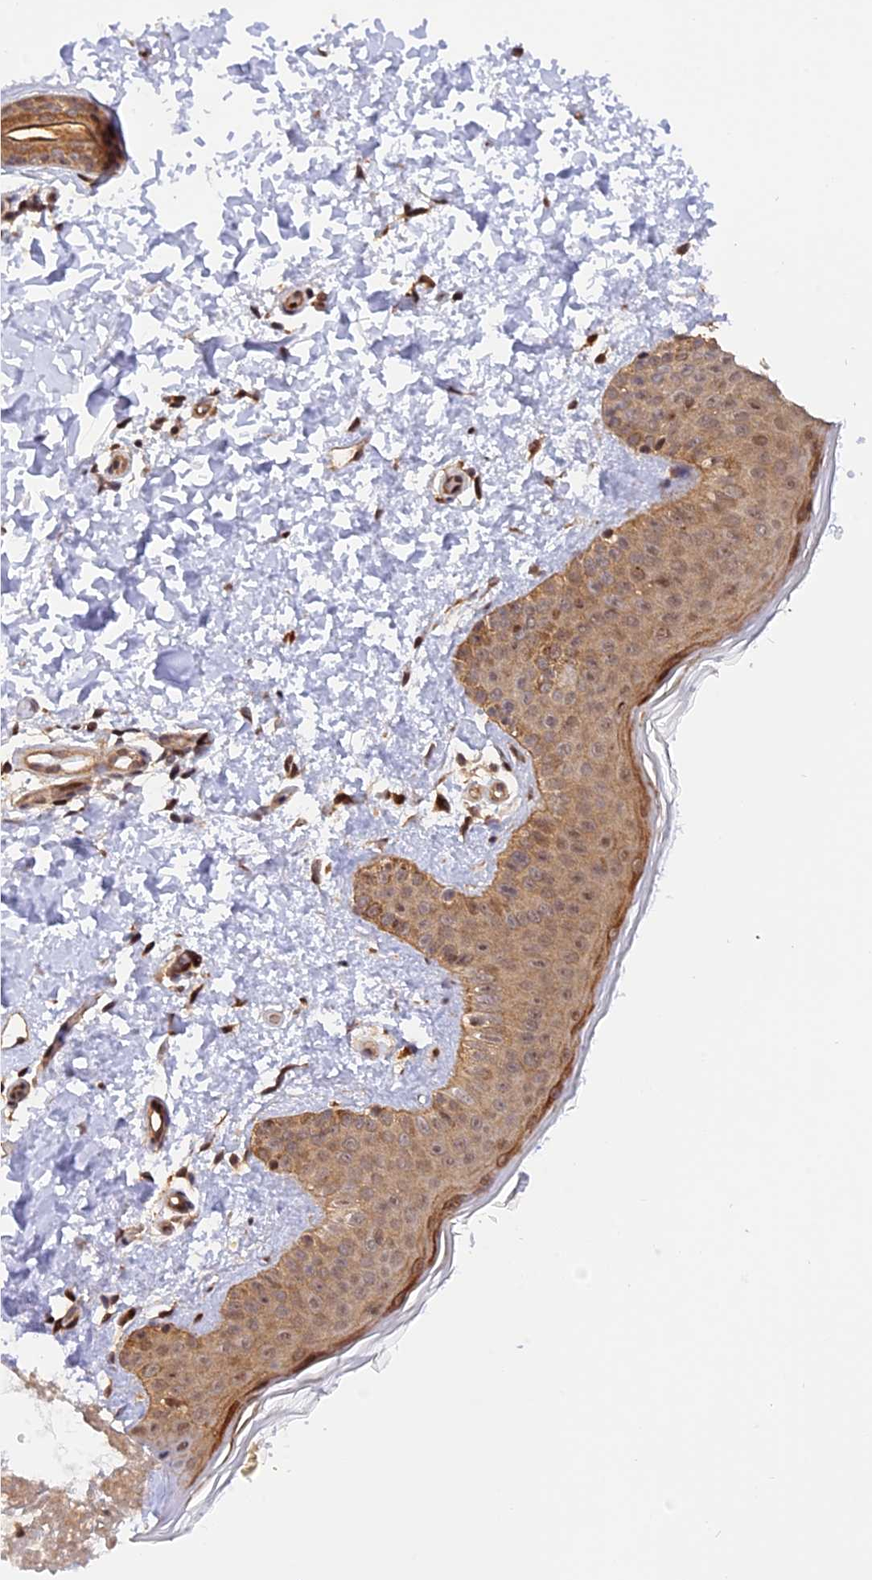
{"staining": {"intensity": "weak", "quantity": "25%-75%", "location": "cytoplasmic/membranous"}, "tissue": "skin", "cell_type": "Fibroblasts", "image_type": "normal", "snomed": [{"axis": "morphology", "description": "Normal tissue, NOS"}, {"axis": "topography", "description": "Skin"}], "caption": "Protein analysis of unremarkable skin exhibits weak cytoplasmic/membranous staining in about 25%-75% of fibroblasts. (DAB (3,3'-diaminobenzidine) IHC, brown staining for protein, blue staining for nuclei).", "gene": "SAMD4A", "patient": {"sex": "male", "age": 36}}